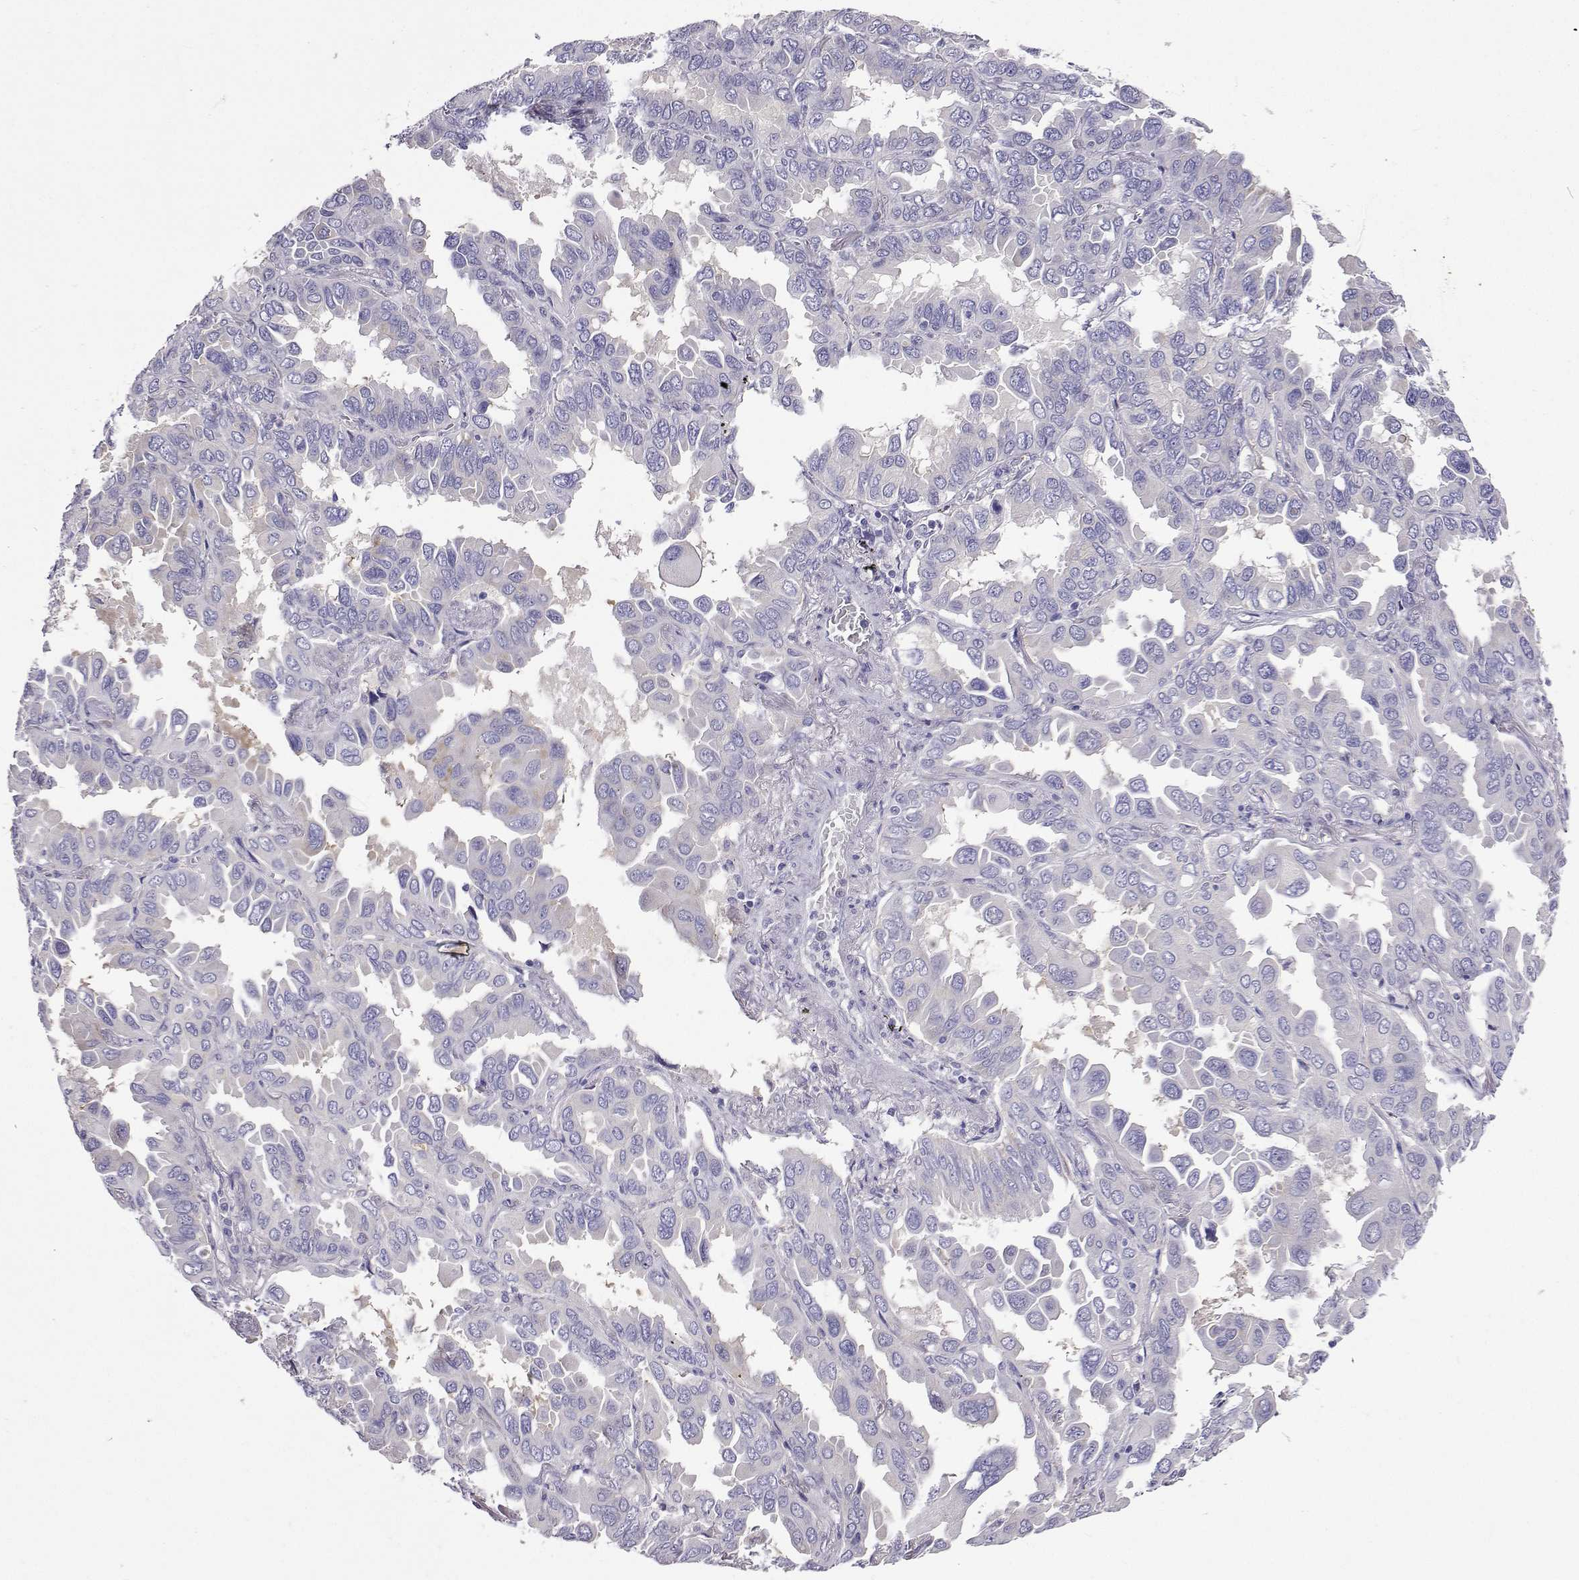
{"staining": {"intensity": "negative", "quantity": "none", "location": "none"}, "tissue": "lung cancer", "cell_type": "Tumor cells", "image_type": "cancer", "snomed": [{"axis": "morphology", "description": "Adenocarcinoma, NOS"}, {"axis": "topography", "description": "Lung"}], "caption": "Photomicrograph shows no significant protein positivity in tumor cells of lung adenocarcinoma.", "gene": "LHFPL7", "patient": {"sex": "male", "age": 64}}